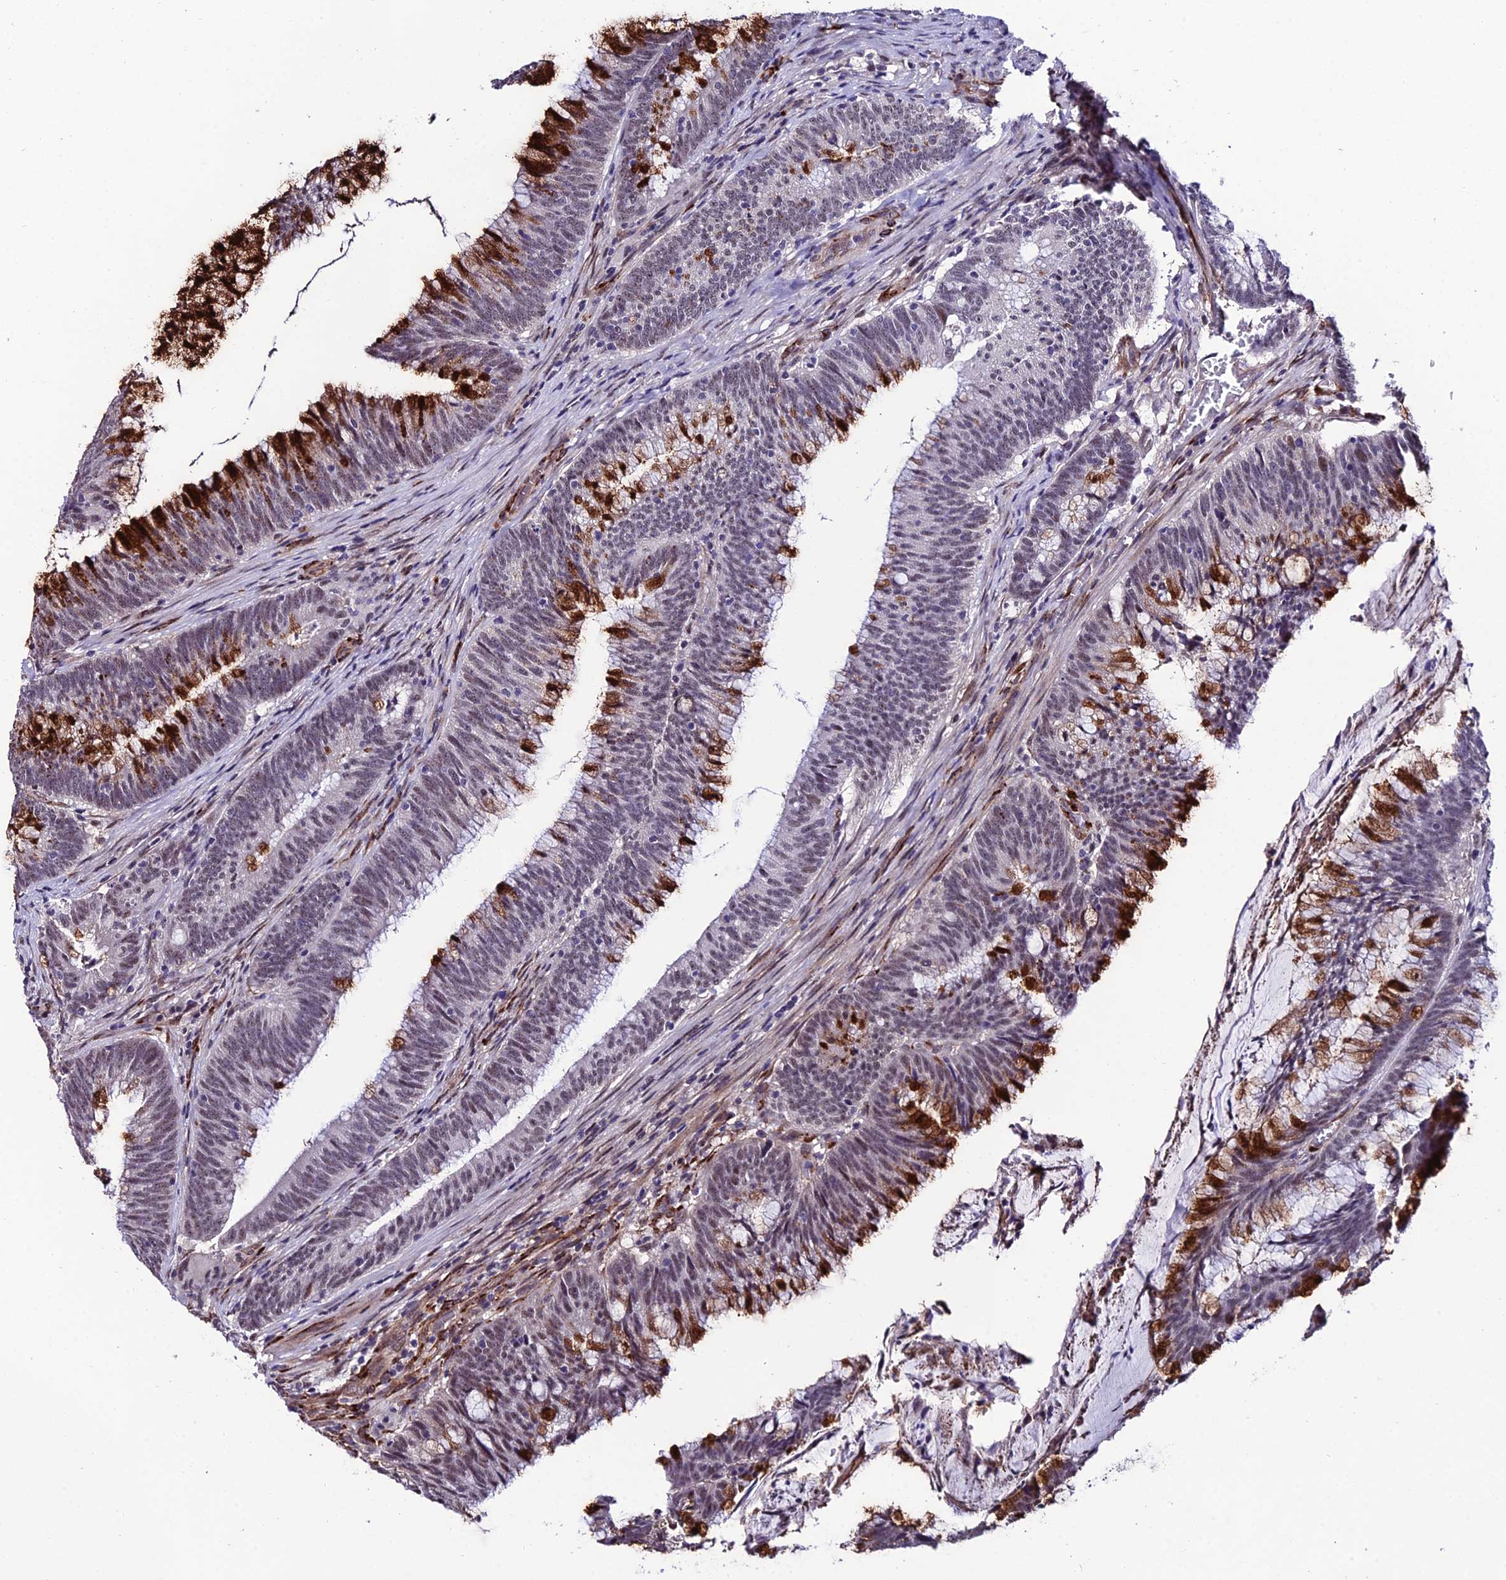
{"staining": {"intensity": "strong", "quantity": "25%-75%", "location": "cytoplasmic/membranous"}, "tissue": "colorectal cancer", "cell_type": "Tumor cells", "image_type": "cancer", "snomed": [{"axis": "morphology", "description": "Adenocarcinoma, NOS"}, {"axis": "topography", "description": "Rectum"}], "caption": "Protein analysis of colorectal adenocarcinoma tissue reveals strong cytoplasmic/membranous positivity in about 25%-75% of tumor cells. The staining was performed using DAB to visualize the protein expression in brown, while the nuclei were stained in blue with hematoxylin (Magnification: 20x).", "gene": "SYT15", "patient": {"sex": "female", "age": 77}}